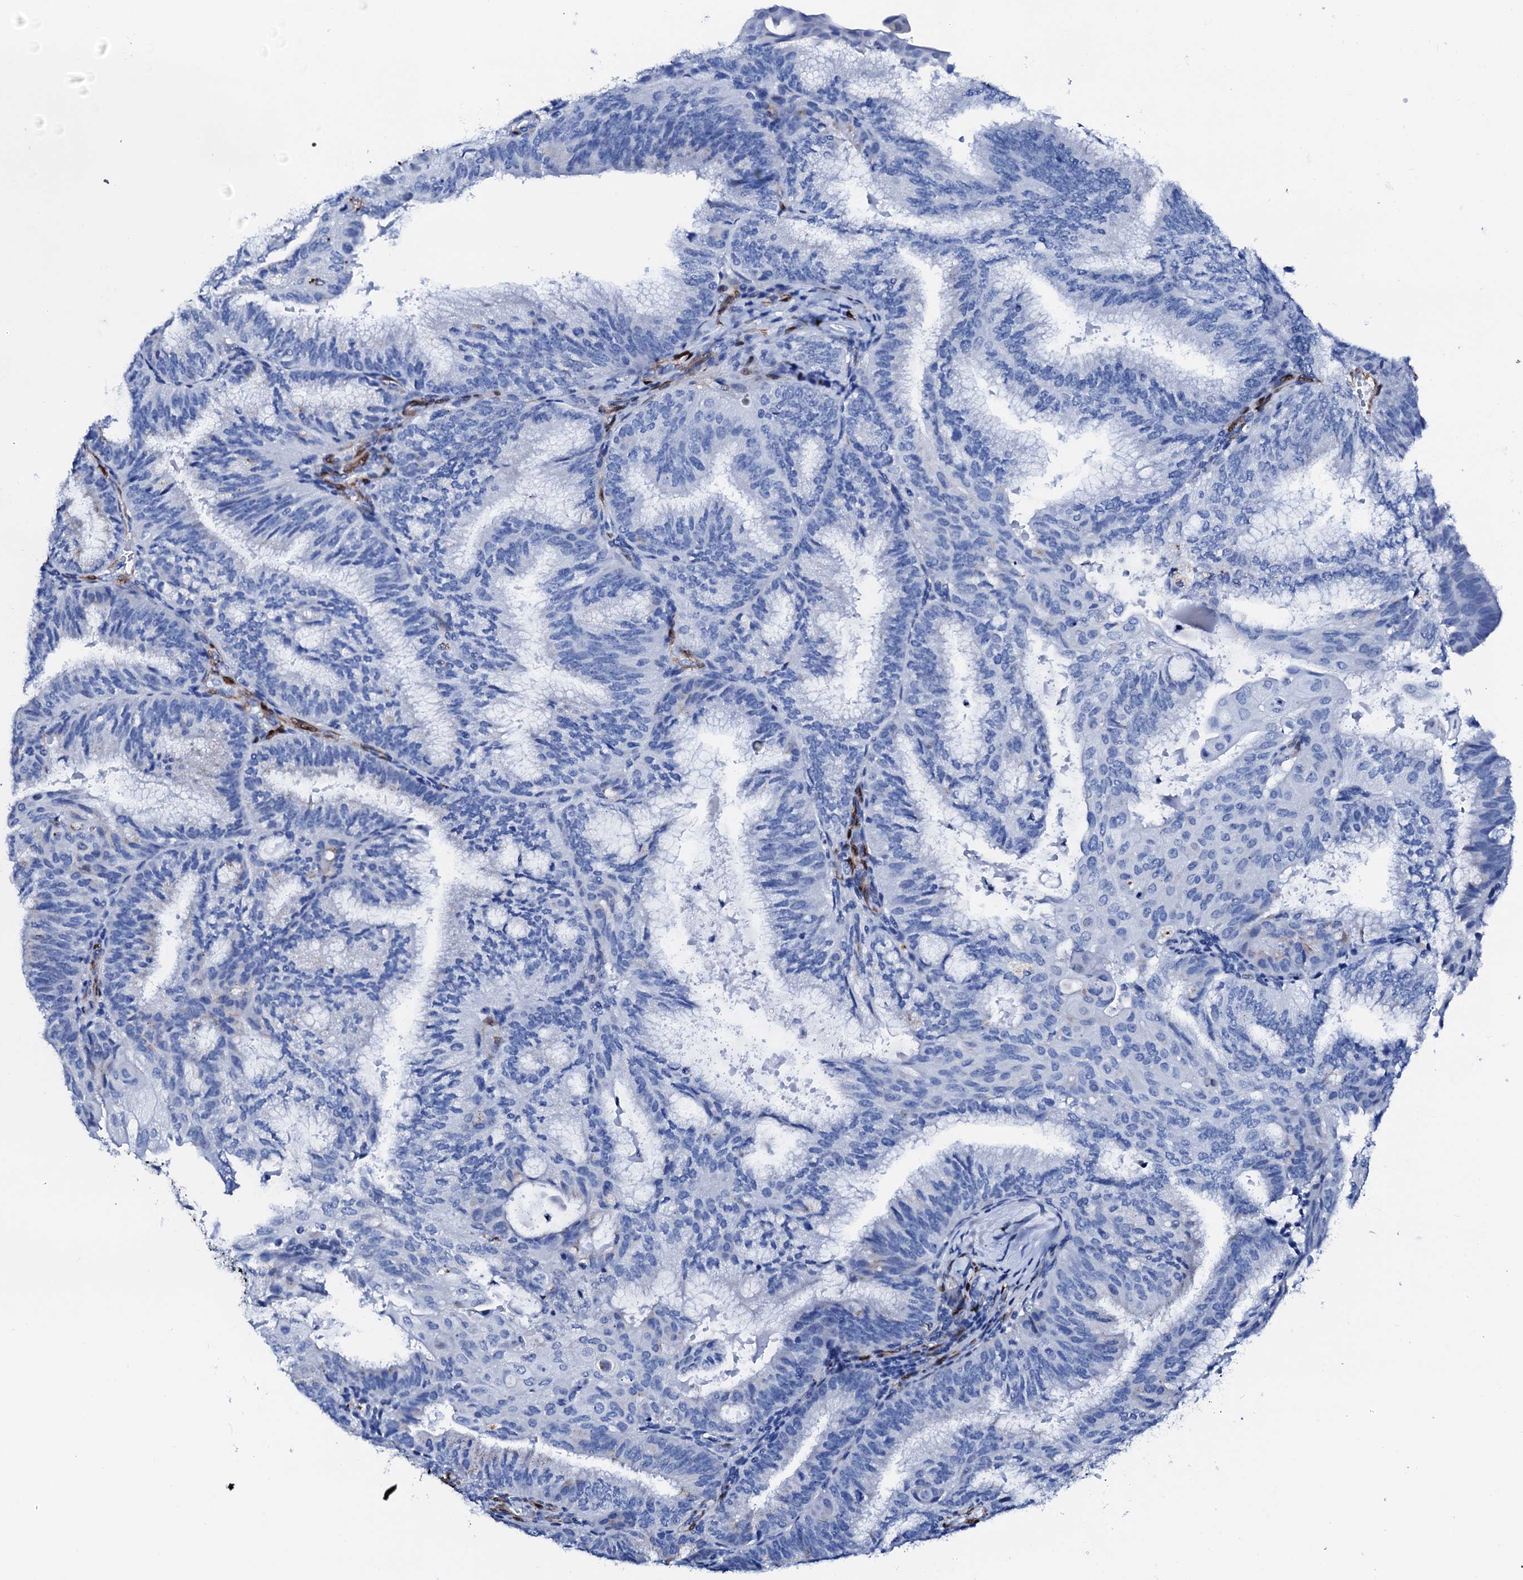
{"staining": {"intensity": "negative", "quantity": "none", "location": "none"}, "tissue": "endometrial cancer", "cell_type": "Tumor cells", "image_type": "cancer", "snomed": [{"axis": "morphology", "description": "Adenocarcinoma, NOS"}, {"axis": "topography", "description": "Endometrium"}], "caption": "Adenocarcinoma (endometrial) stained for a protein using immunohistochemistry (IHC) exhibits no staining tumor cells.", "gene": "NRIP2", "patient": {"sex": "female", "age": 49}}